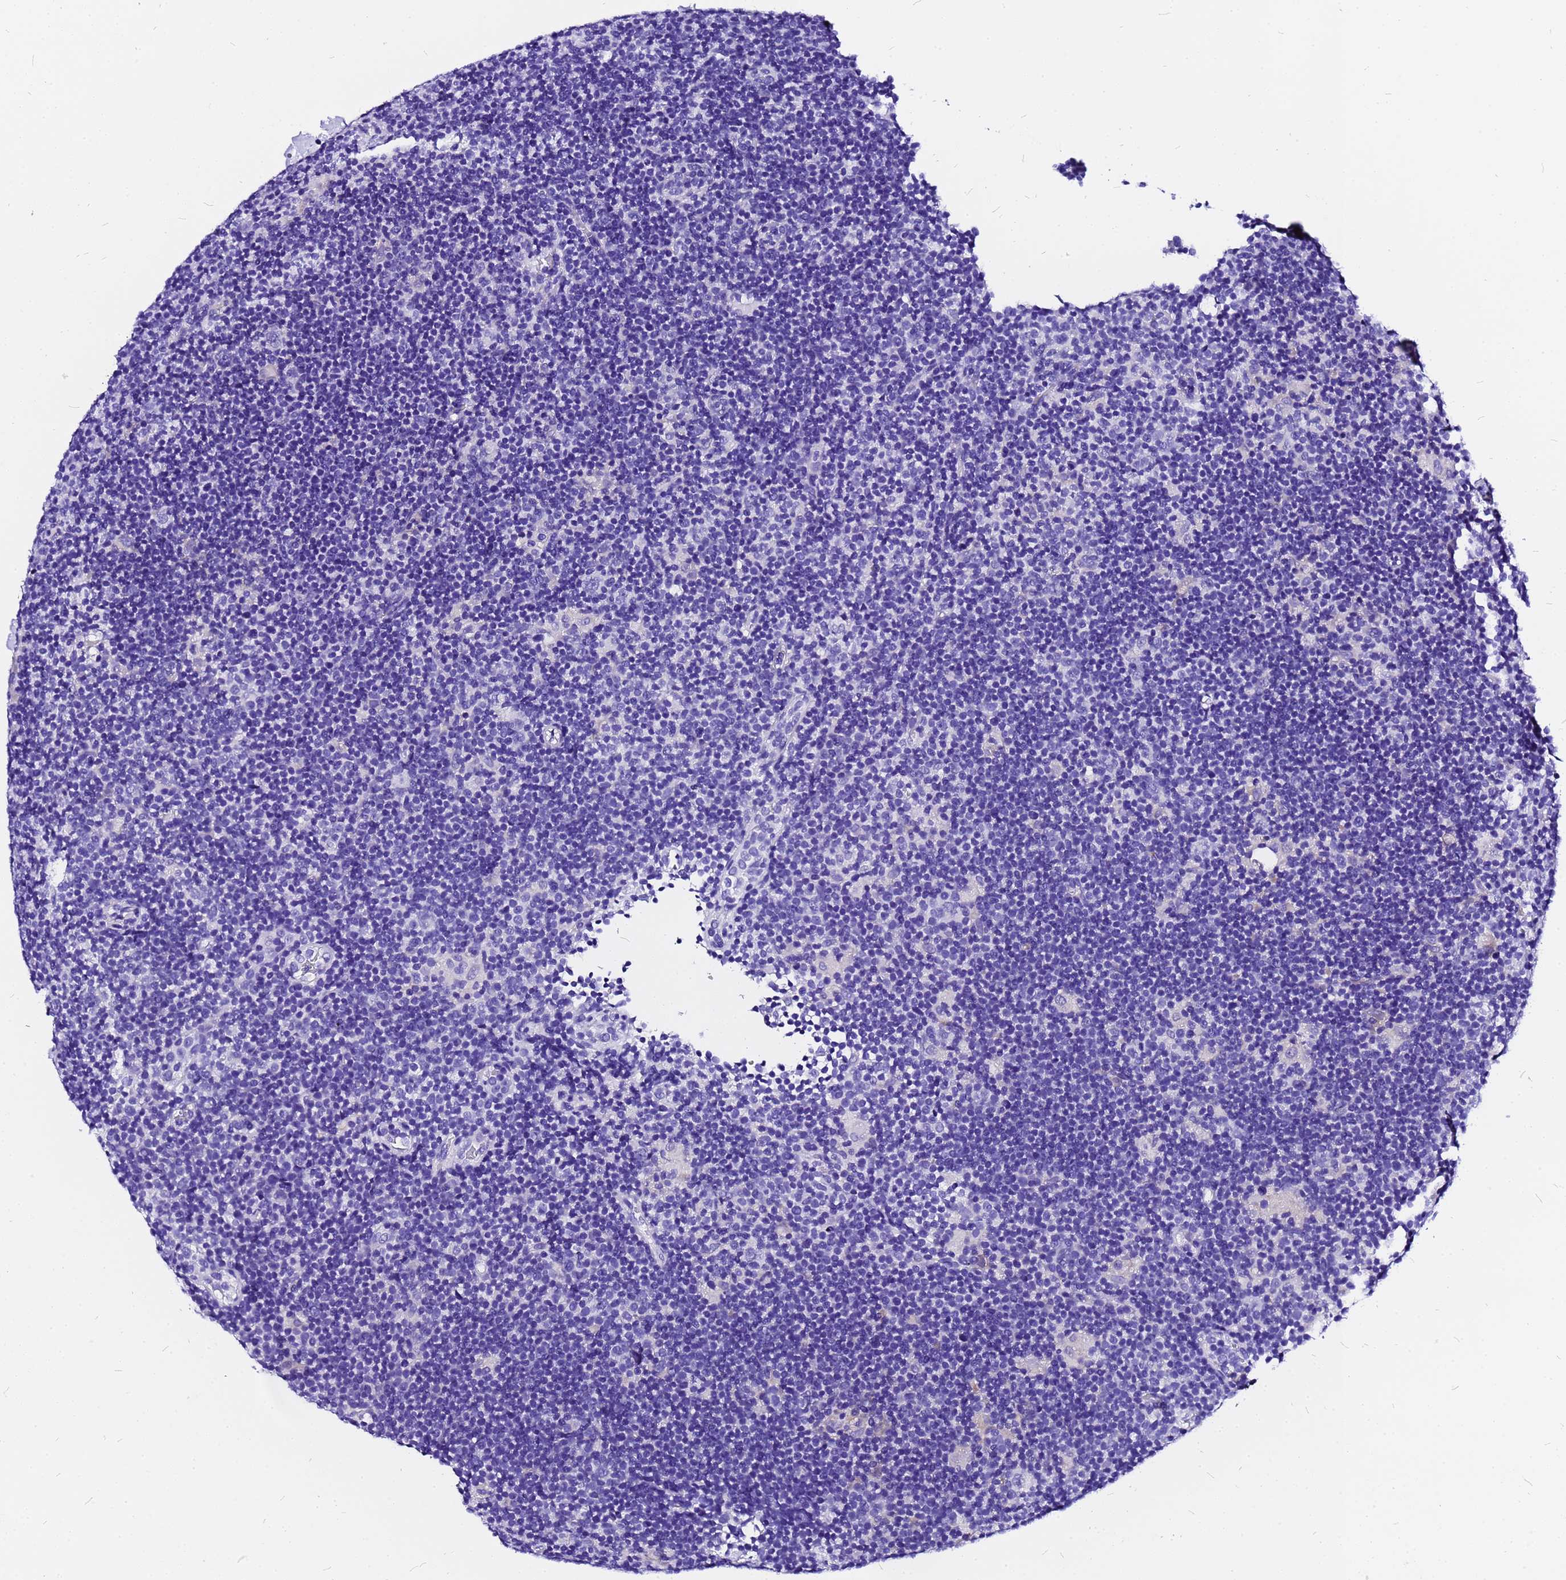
{"staining": {"intensity": "negative", "quantity": "none", "location": "none"}, "tissue": "lymphoma", "cell_type": "Tumor cells", "image_type": "cancer", "snomed": [{"axis": "morphology", "description": "Hodgkin's disease, NOS"}, {"axis": "topography", "description": "Lymph node"}], "caption": "This is an IHC image of human lymphoma. There is no staining in tumor cells.", "gene": "HERC4", "patient": {"sex": "female", "age": 57}}